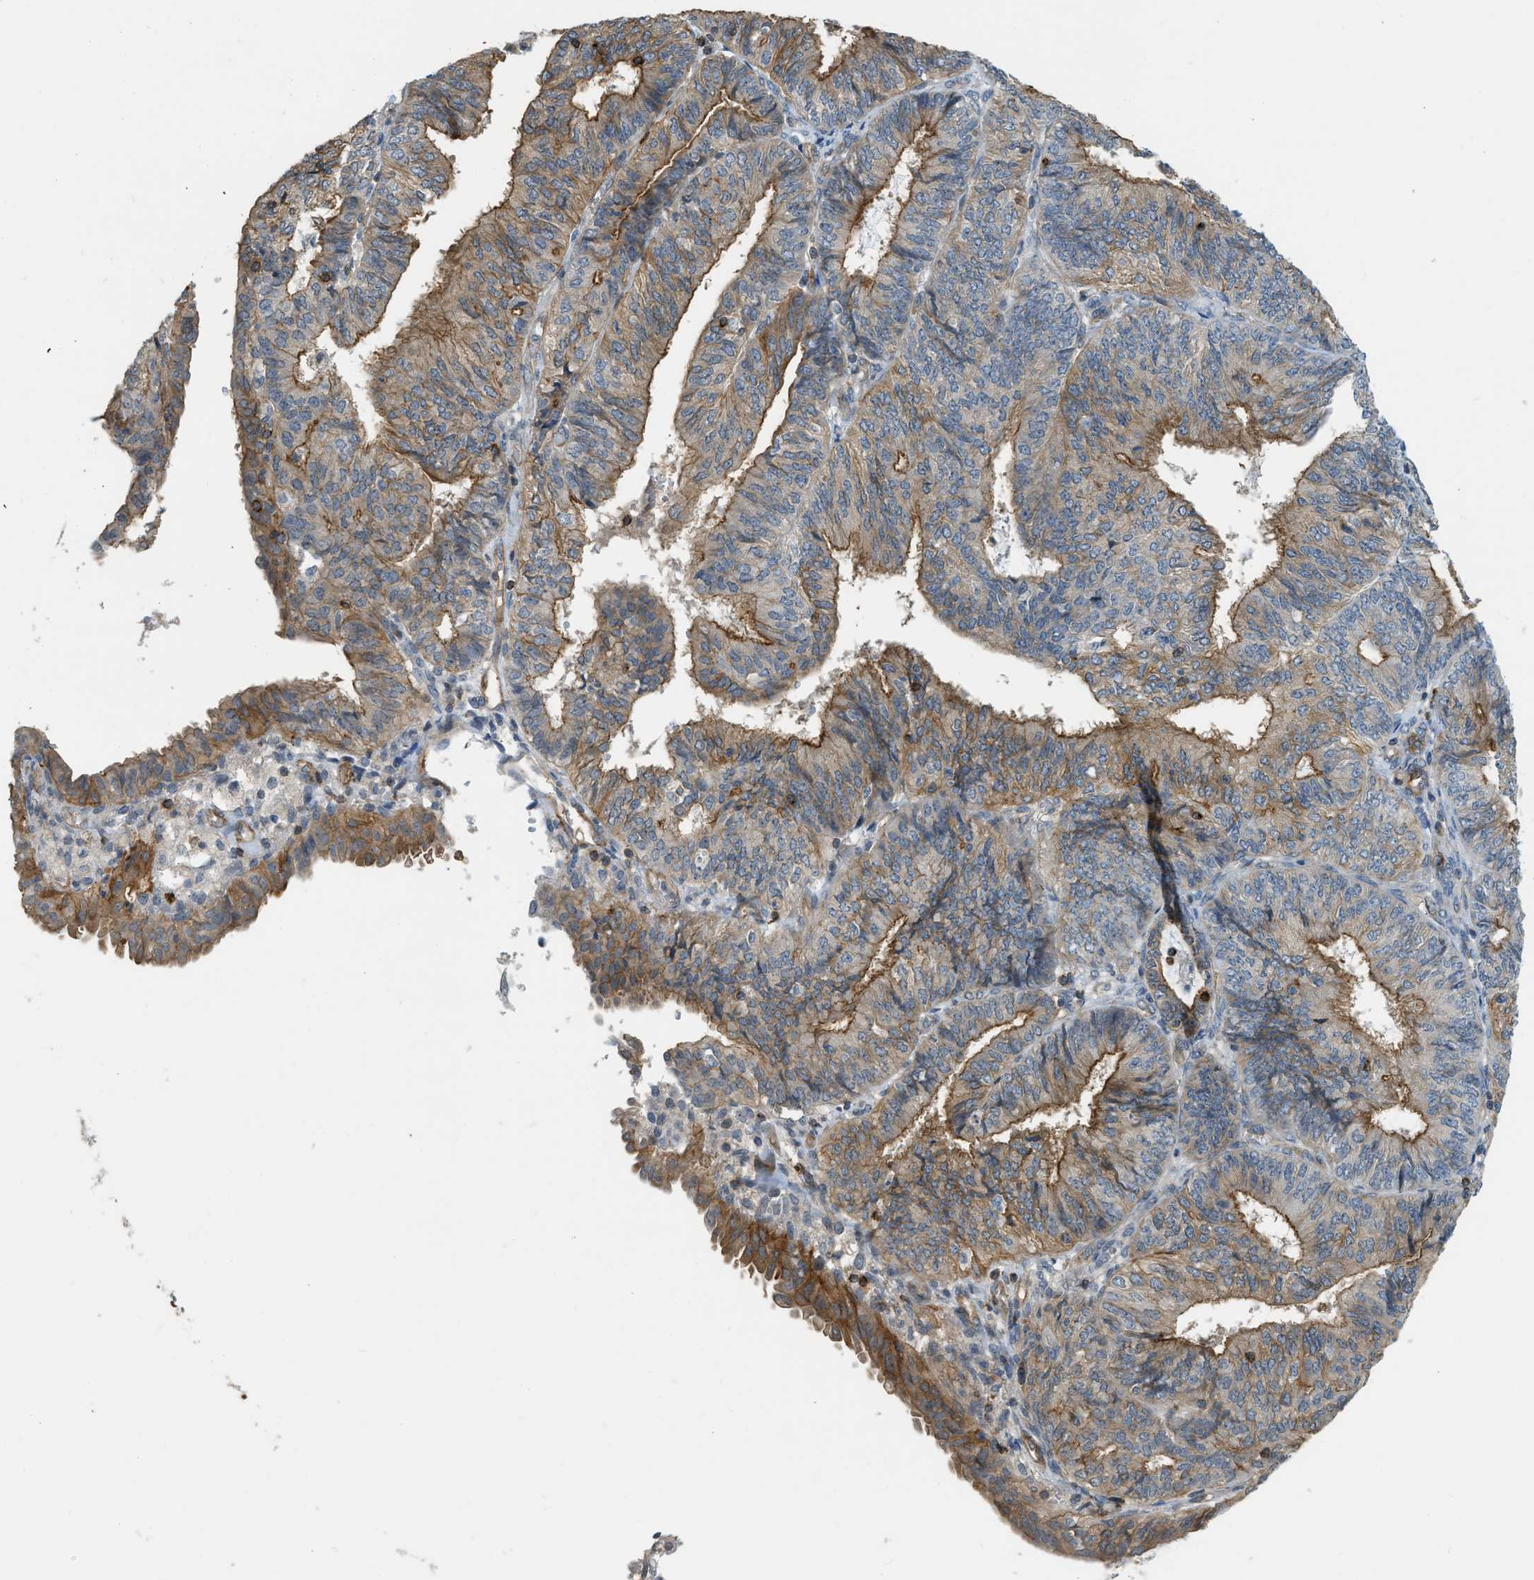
{"staining": {"intensity": "moderate", "quantity": ">75%", "location": "cytoplasmic/membranous"}, "tissue": "endometrial cancer", "cell_type": "Tumor cells", "image_type": "cancer", "snomed": [{"axis": "morphology", "description": "Adenocarcinoma, NOS"}, {"axis": "topography", "description": "Endometrium"}], "caption": "An image of human adenocarcinoma (endometrial) stained for a protein shows moderate cytoplasmic/membranous brown staining in tumor cells.", "gene": "KIAA1671", "patient": {"sex": "female", "age": 58}}